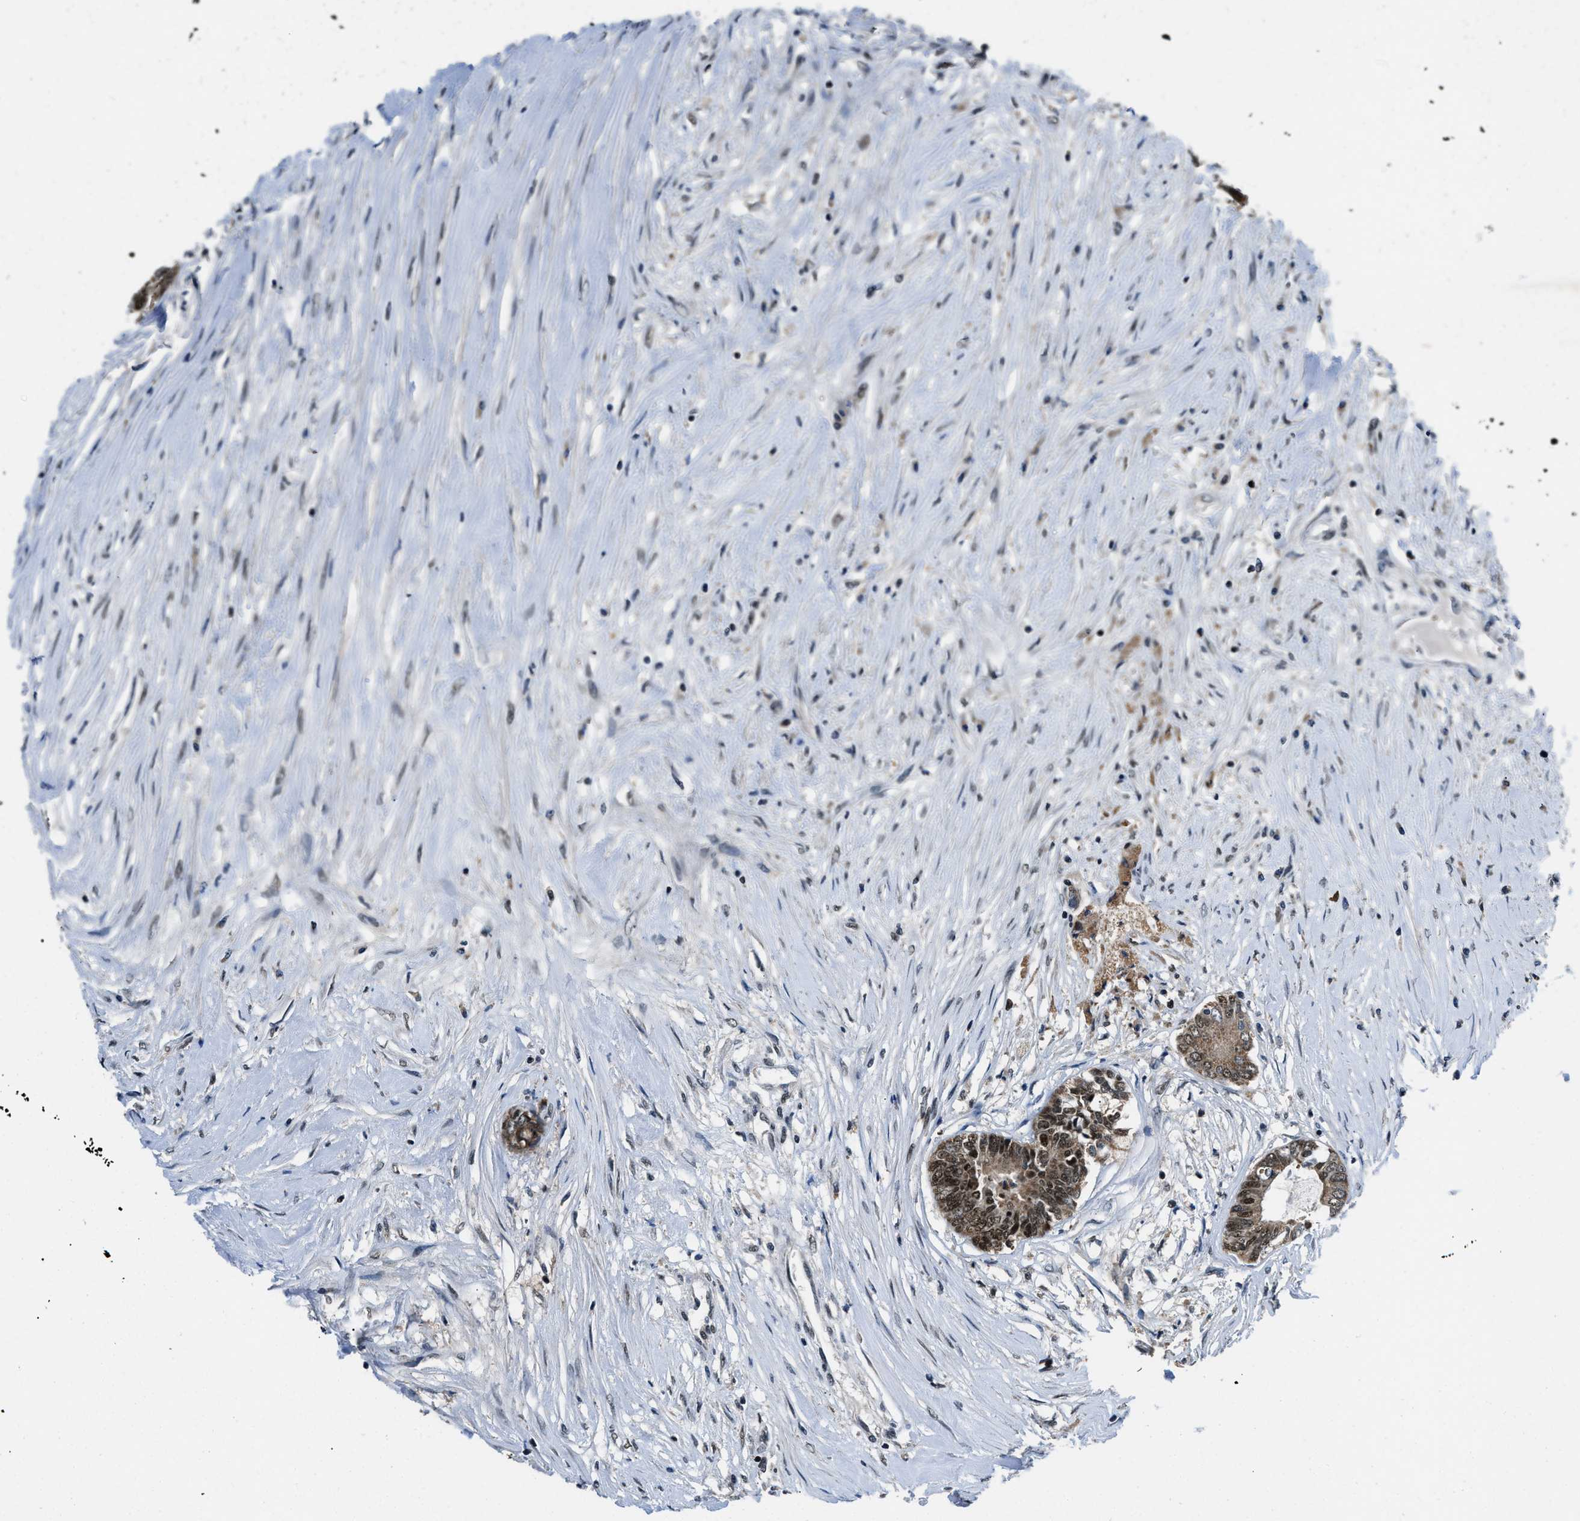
{"staining": {"intensity": "strong", "quantity": ">75%", "location": "nuclear"}, "tissue": "colorectal cancer", "cell_type": "Tumor cells", "image_type": "cancer", "snomed": [{"axis": "morphology", "description": "Adenocarcinoma, NOS"}, {"axis": "topography", "description": "Rectum"}], "caption": "Strong nuclear staining is identified in about >75% of tumor cells in colorectal cancer. The protein of interest is stained brown, and the nuclei are stained in blue (DAB IHC with brightfield microscopy, high magnification).", "gene": "KDM3B", "patient": {"sex": "male", "age": 63}}